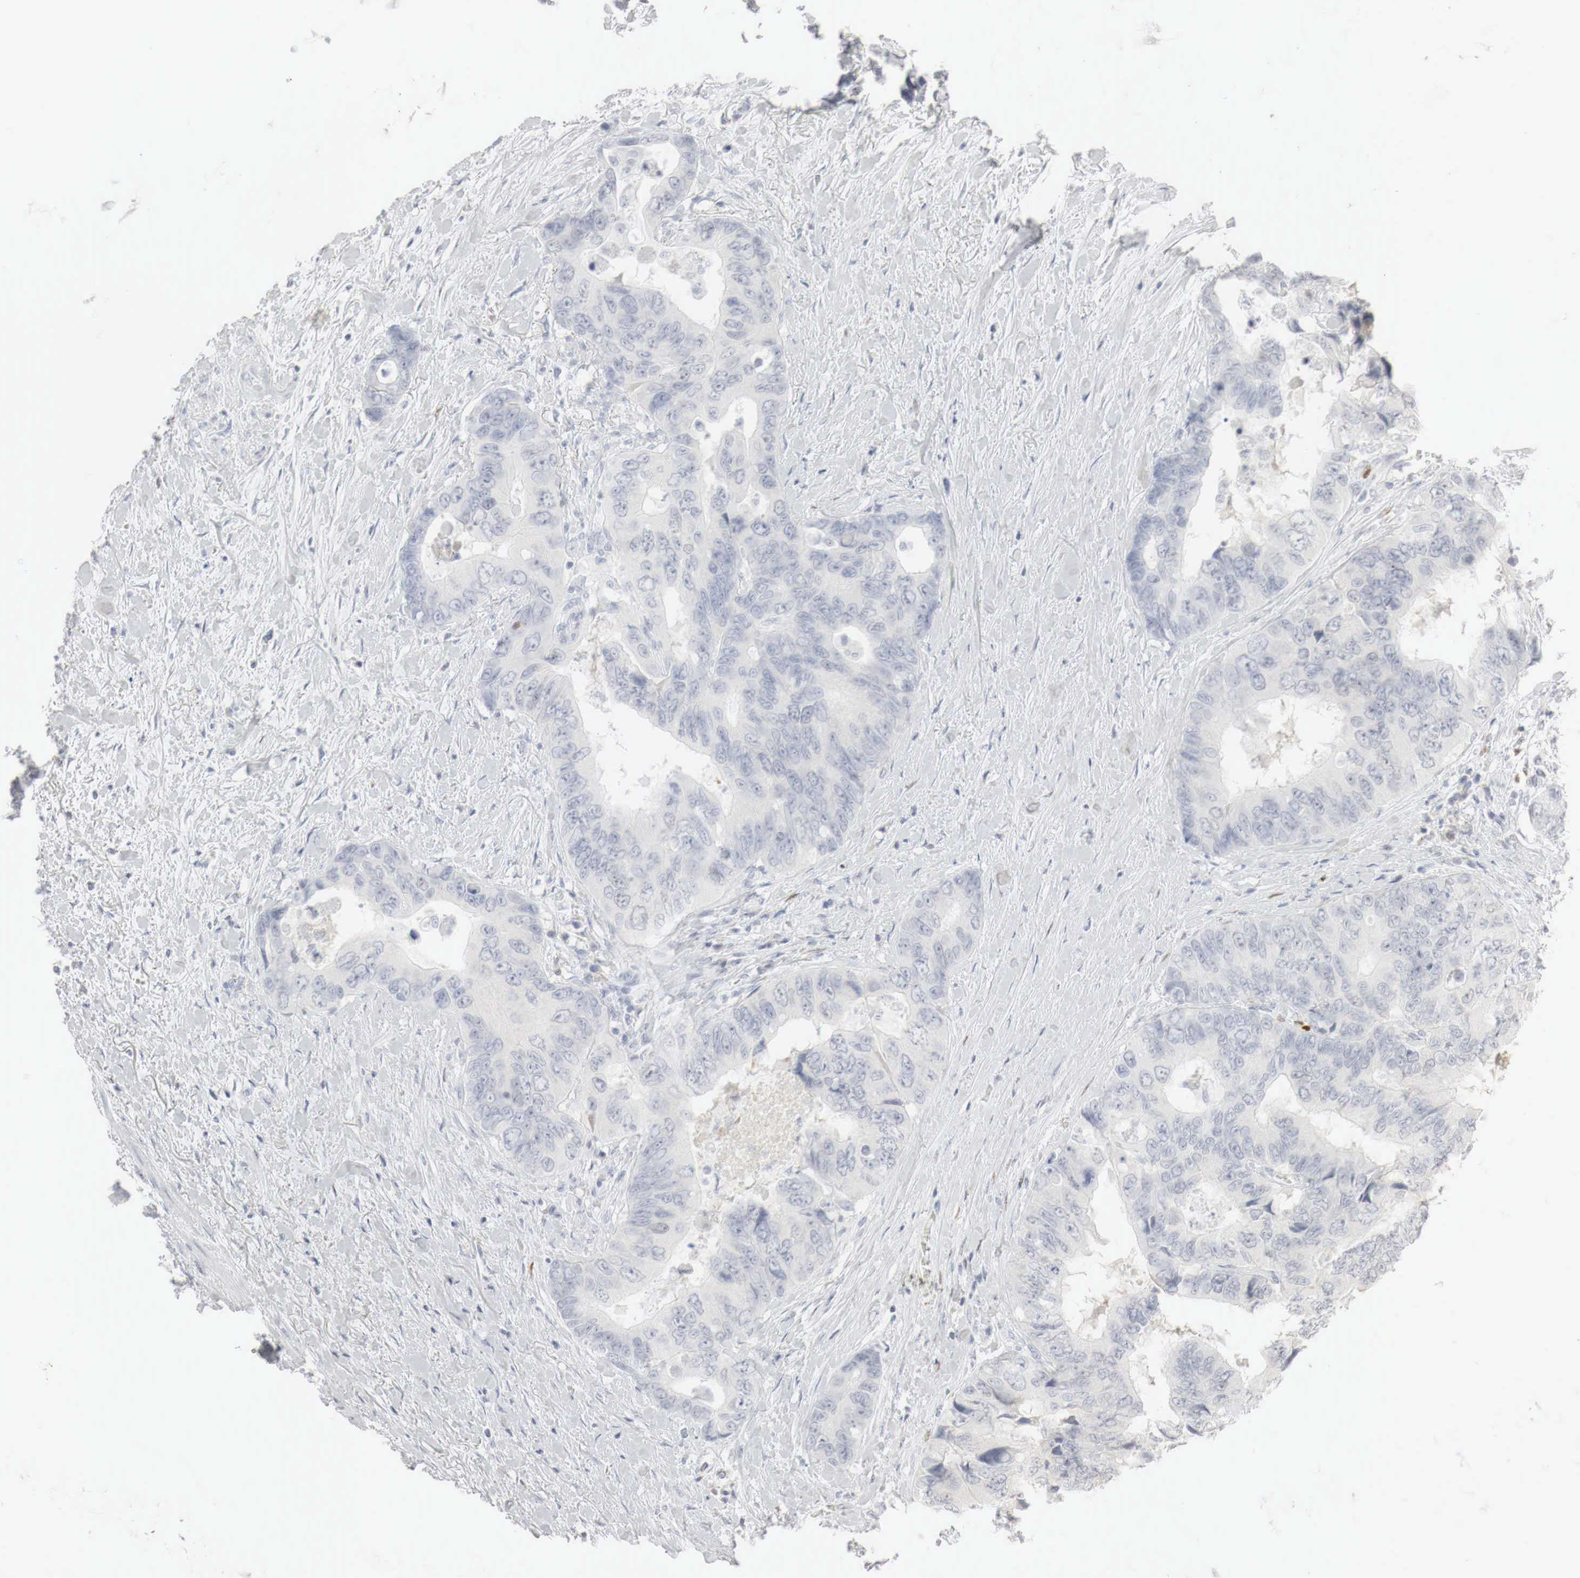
{"staining": {"intensity": "negative", "quantity": "none", "location": "none"}, "tissue": "colorectal cancer", "cell_type": "Tumor cells", "image_type": "cancer", "snomed": [{"axis": "morphology", "description": "Adenocarcinoma, NOS"}, {"axis": "topography", "description": "Rectum"}], "caption": "Histopathology image shows no significant protein positivity in tumor cells of colorectal adenocarcinoma.", "gene": "TP63", "patient": {"sex": "female", "age": 67}}